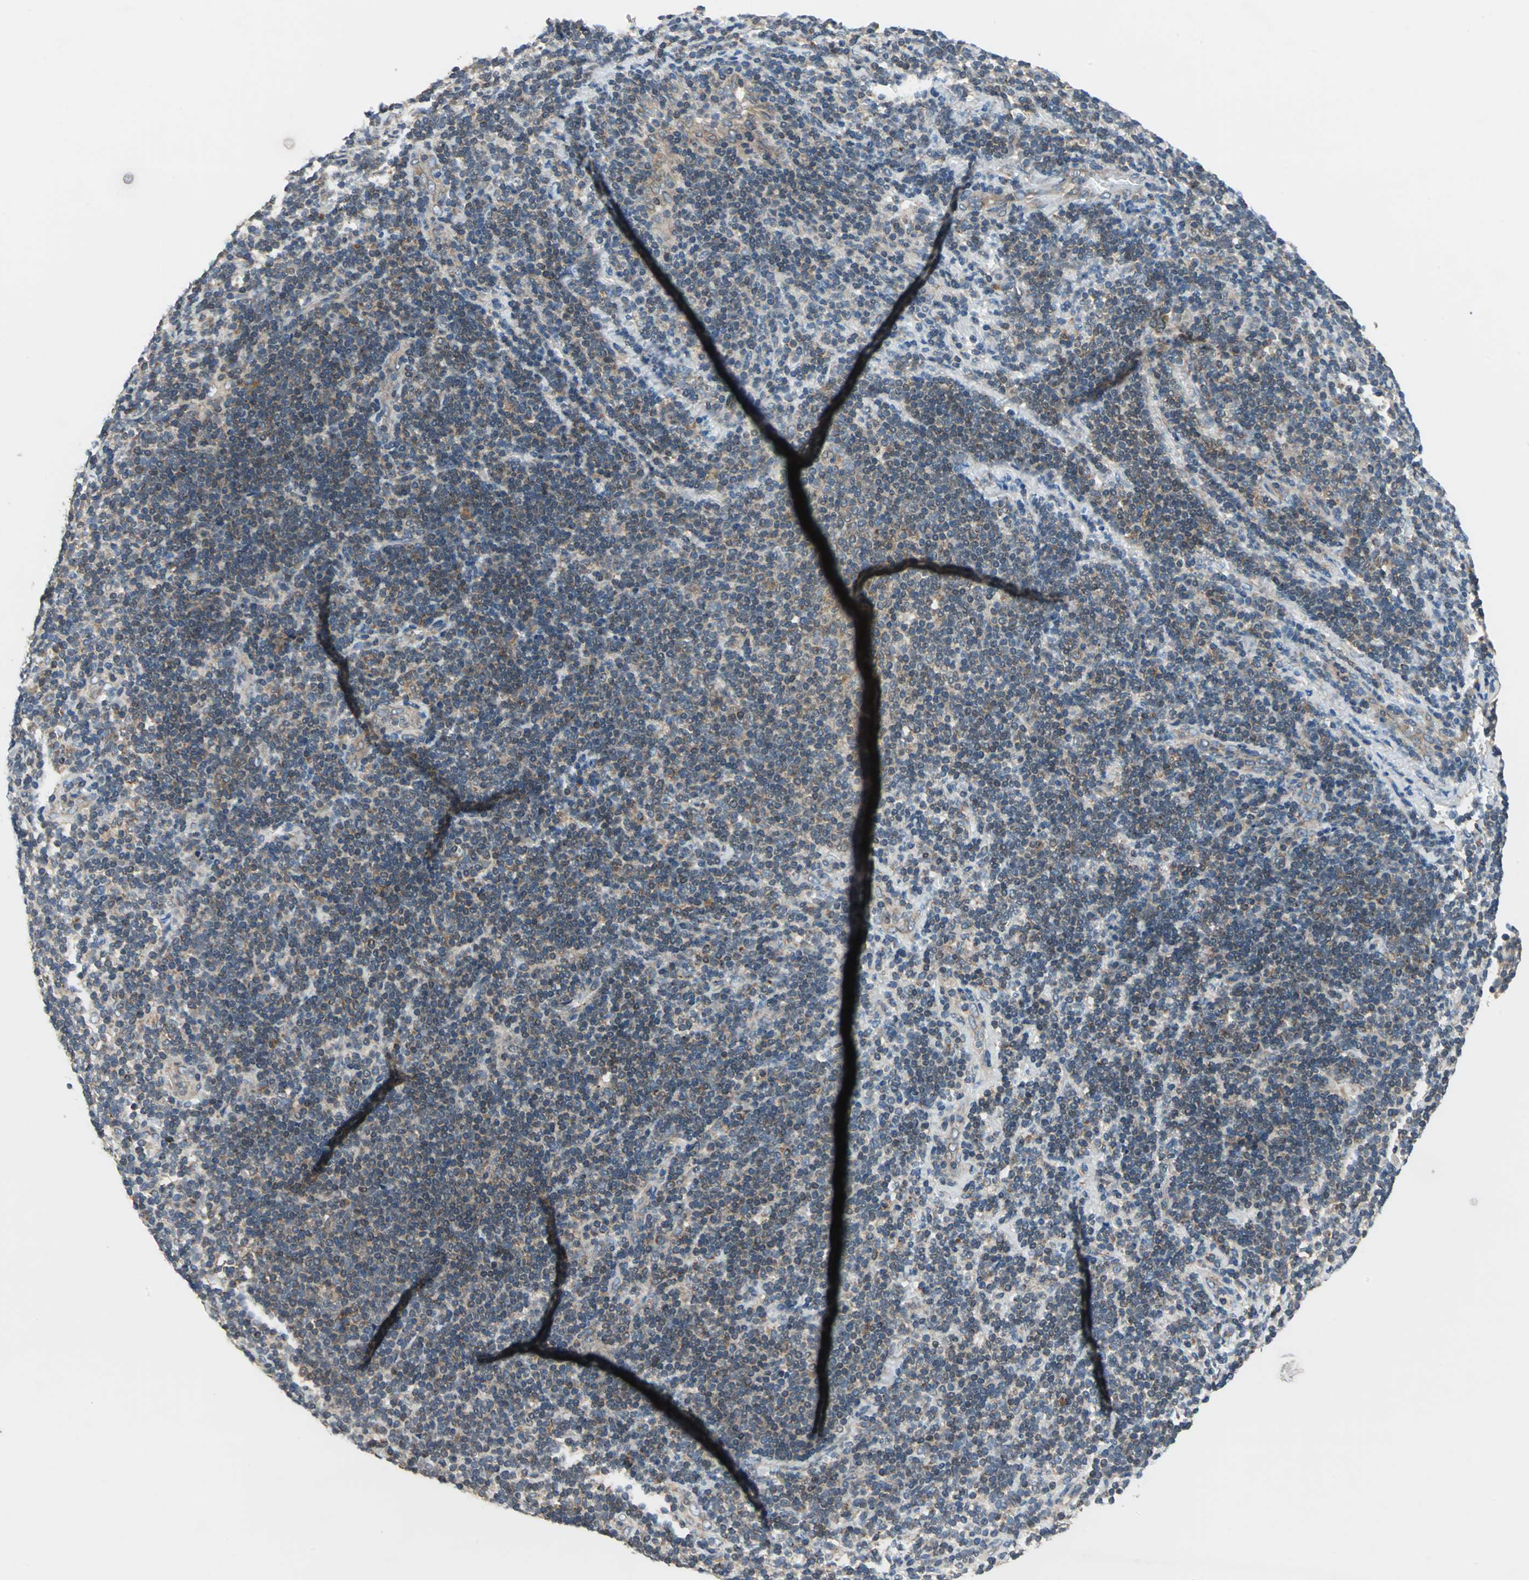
{"staining": {"intensity": "moderate", "quantity": "25%-75%", "location": "cytoplasmic/membranous"}, "tissue": "lymphoma", "cell_type": "Tumor cells", "image_type": "cancer", "snomed": [{"axis": "morphology", "description": "Malignant lymphoma, non-Hodgkin's type, Low grade"}, {"axis": "topography", "description": "Lymph node"}], "caption": "The image exhibits a brown stain indicating the presence of a protein in the cytoplasmic/membranous of tumor cells in low-grade malignant lymphoma, non-Hodgkin's type.", "gene": "TRAK1", "patient": {"sex": "male", "age": 70}}